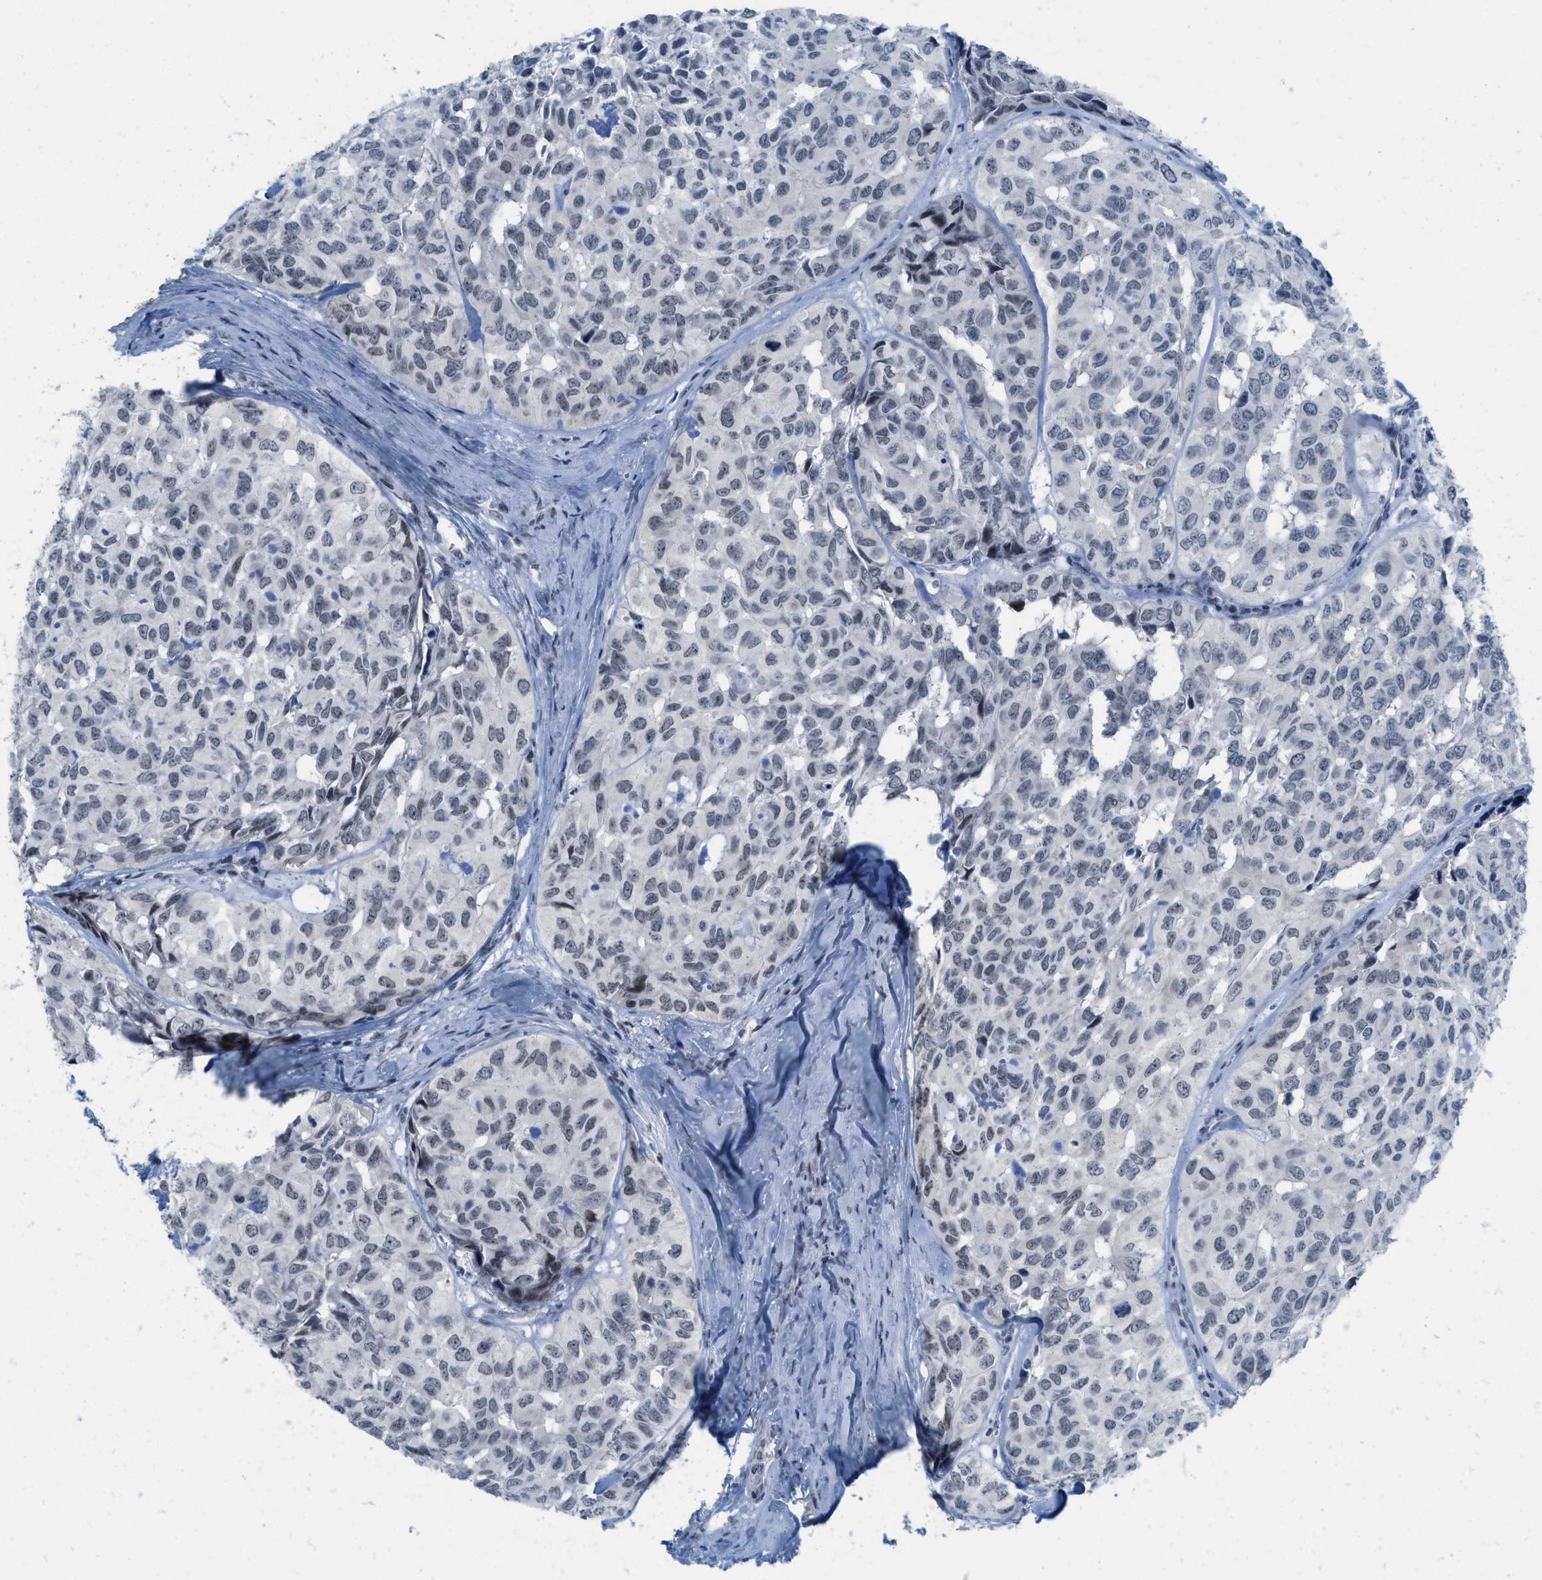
{"staining": {"intensity": "weak", "quantity": ">75%", "location": "nuclear"}, "tissue": "head and neck cancer", "cell_type": "Tumor cells", "image_type": "cancer", "snomed": [{"axis": "morphology", "description": "Adenocarcinoma, NOS"}, {"axis": "topography", "description": "Salivary gland, NOS"}, {"axis": "topography", "description": "Head-Neck"}], "caption": "This histopathology image demonstrates head and neck adenocarcinoma stained with immunohistochemistry to label a protein in brown. The nuclear of tumor cells show weak positivity for the protein. Nuclei are counter-stained blue.", "gene": "PBX1", "patient": {"sex": "female", "age": 76}}